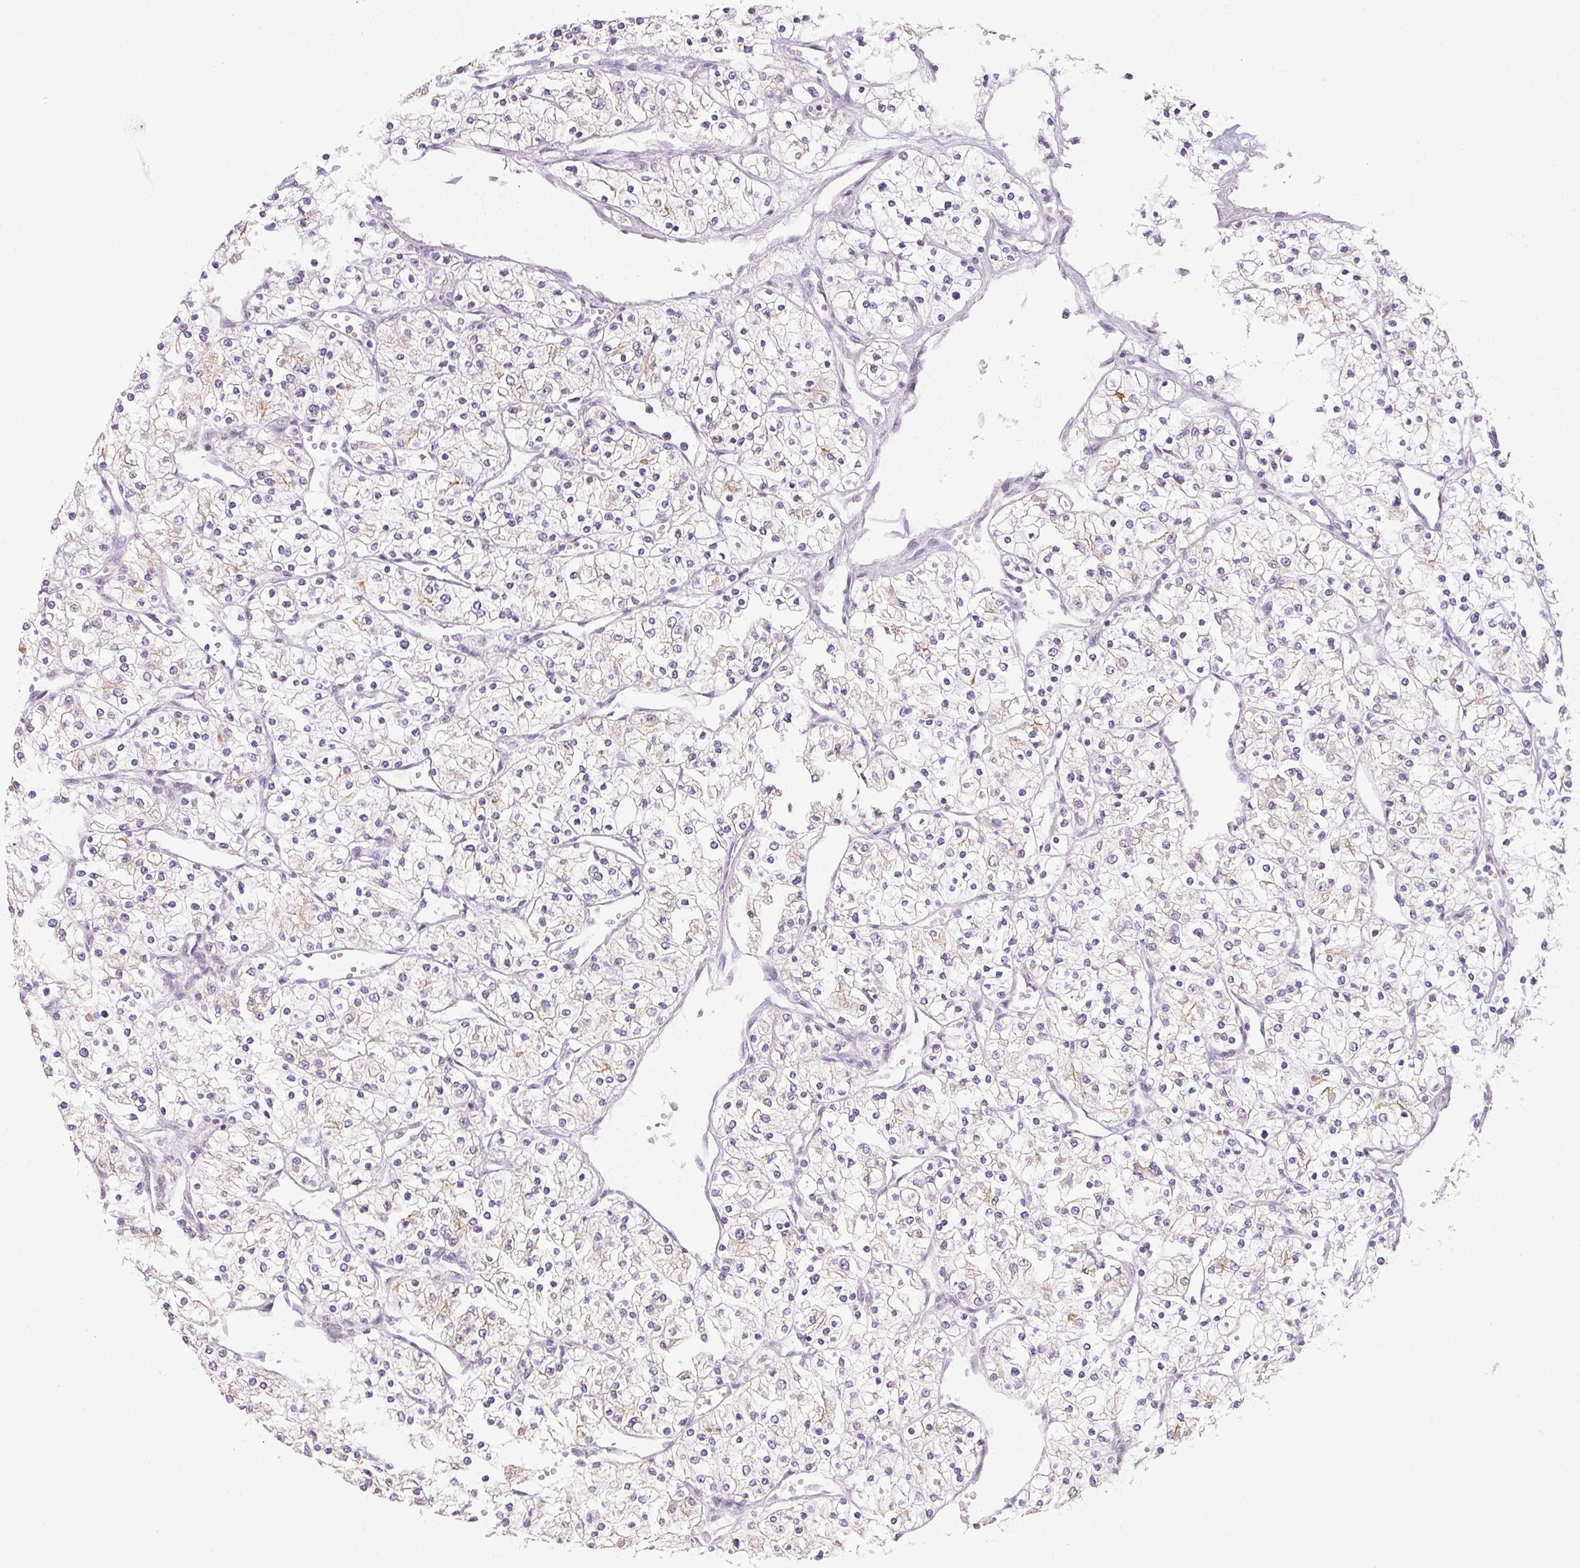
{"staining": {"intensity": "weak", "quantity": "<25%", "location": "cytoplasmic/membranous"}, "tissue": "renal cancer", "cell_type": "Tumor cells", "image_type": "cancer", "snomed": [{"axis": "morphology", "description": "Adenocarcinoma, NOS"}, {"axis": "topography", "description": "Kidney"}], "caption": "Tumor cells show no significant protein positivity in renal cancer (adenocarcinoma).", "gene": "TMEM174", "patient": {"sex": "male", "age": 80}}